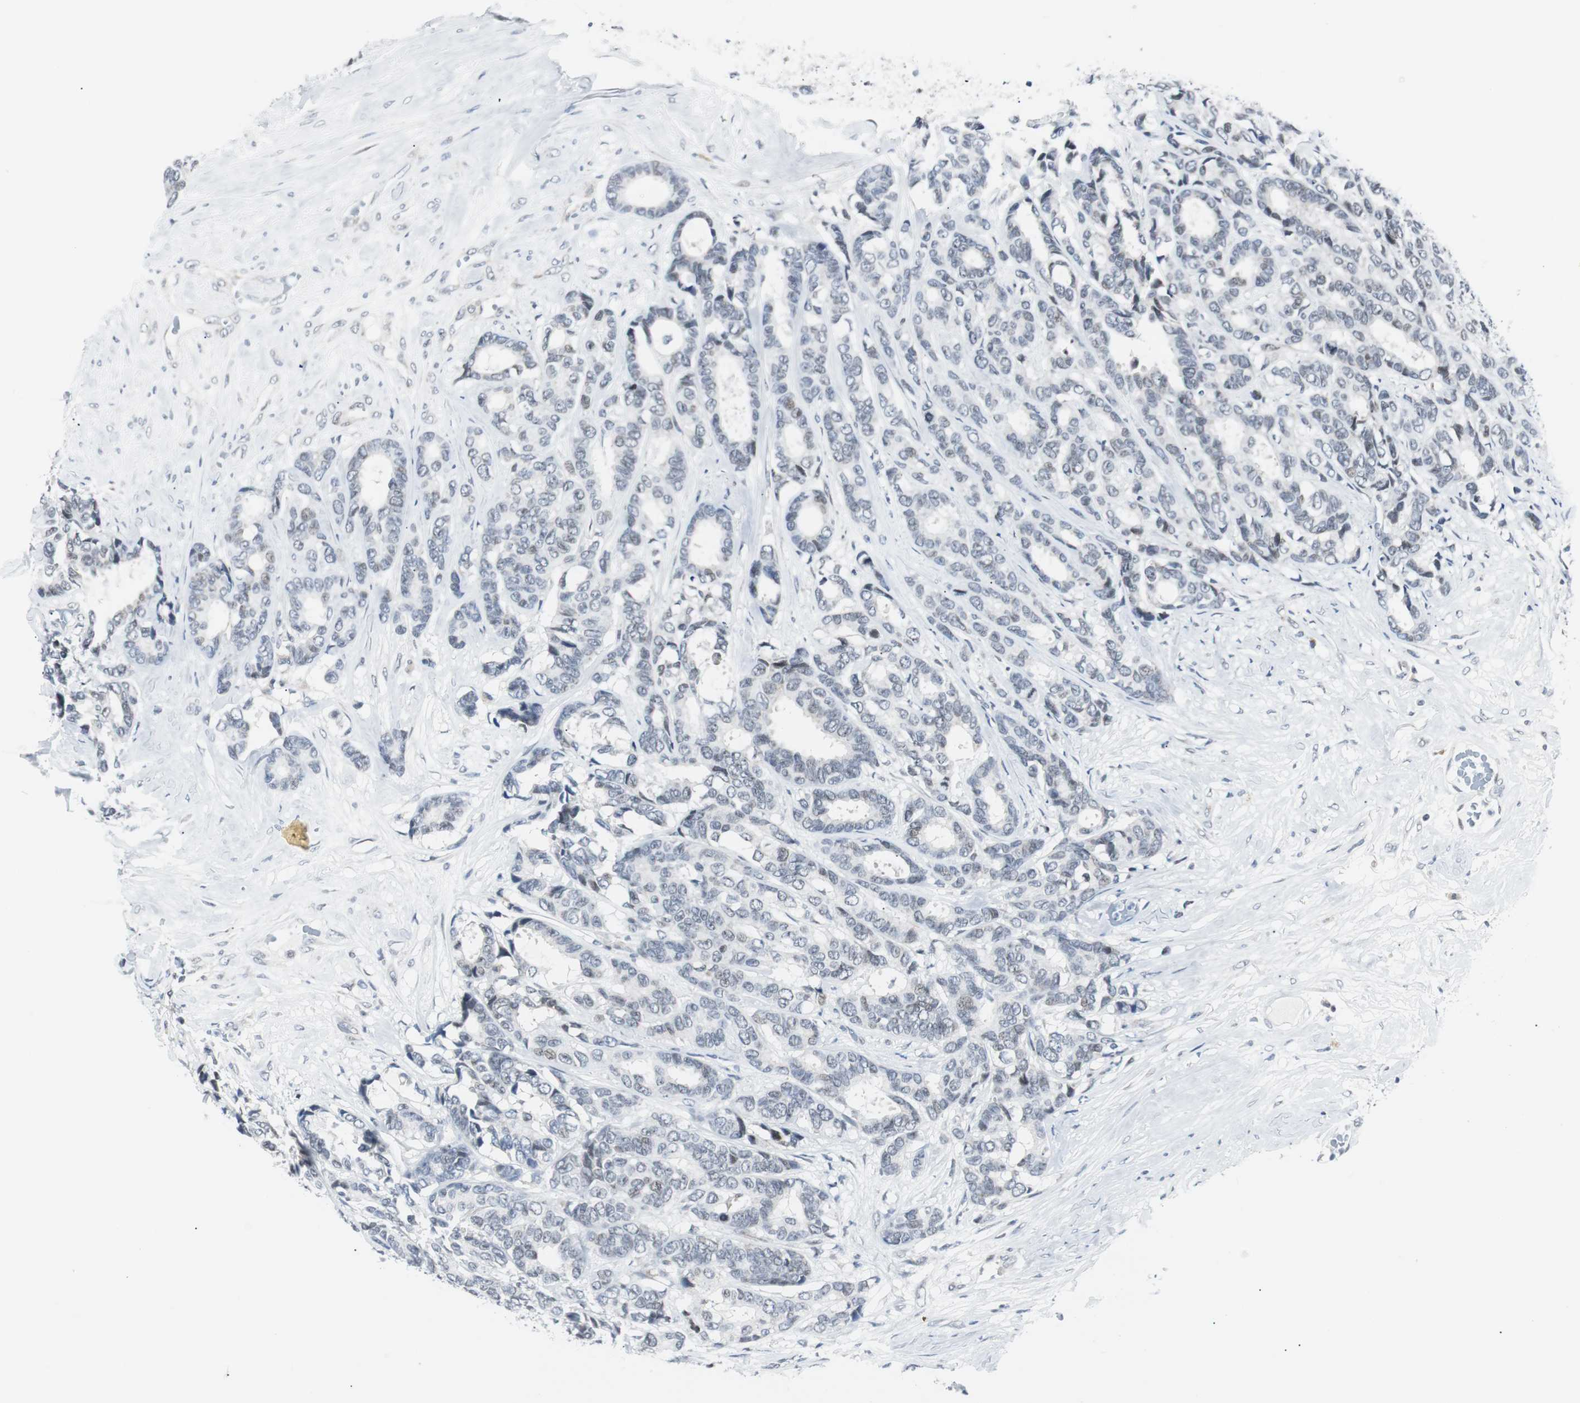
{"staining": {"intensity": "weak", "quantity": "<25%", "location": "nuclear"}, "tissue": "breast cancer", "cell_type": "Tumor cells", "image_type": "cancer", "snomed": [{"axis": "morphology", "description": "Duct carcinoma"}, {"axis": "topography", "description": "Breast"}], "caption": "A high-resolution histopathology image shows IHC staining of breast cancer, which reveals no significant positivity in tumor cells.", "gene": "MTA1", "patient": {"sex": "female", "age": 87}}